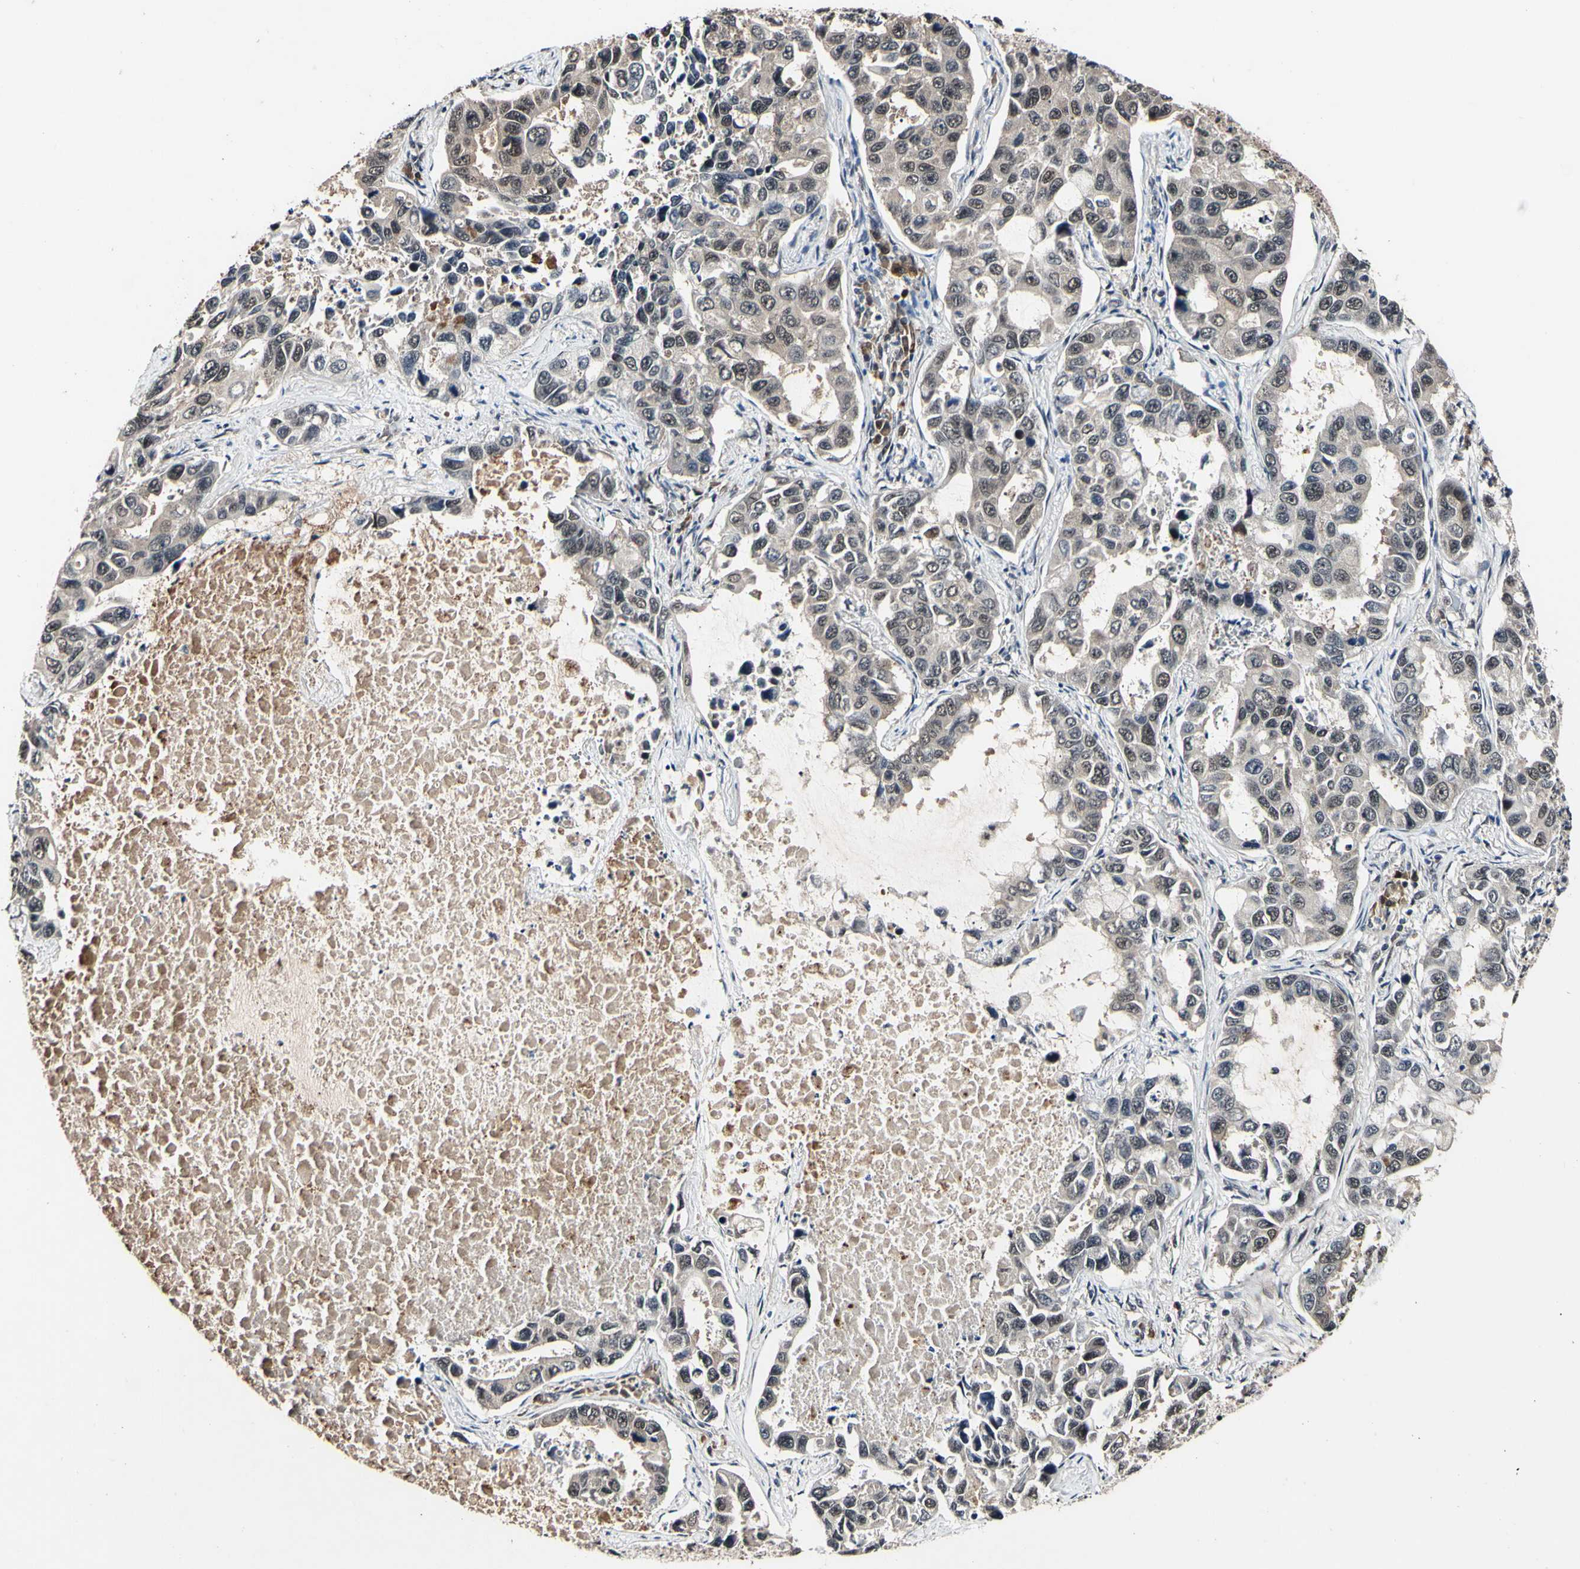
{"staining": {"intensity": "weak", "quantity": ">75%", "location": "cytoplasmic/membranous,nuclear"}, "tissue": "lung cancer", "cell_type": "Tumor cells", "image_type": "cancer", "snomed": [{"axis": "morphology", "description": "Adenocarcinoma, NOS"}, {"axis": "topography", "description": "Lung"}], "caption": "Lung adenocarcinoma stained for a protein exhibits weak cytoplasmic/membranous and nuclear positivity in tumor cells.", "gene": "PSMD10", "patient": {"sex": "male", "age": 64}}